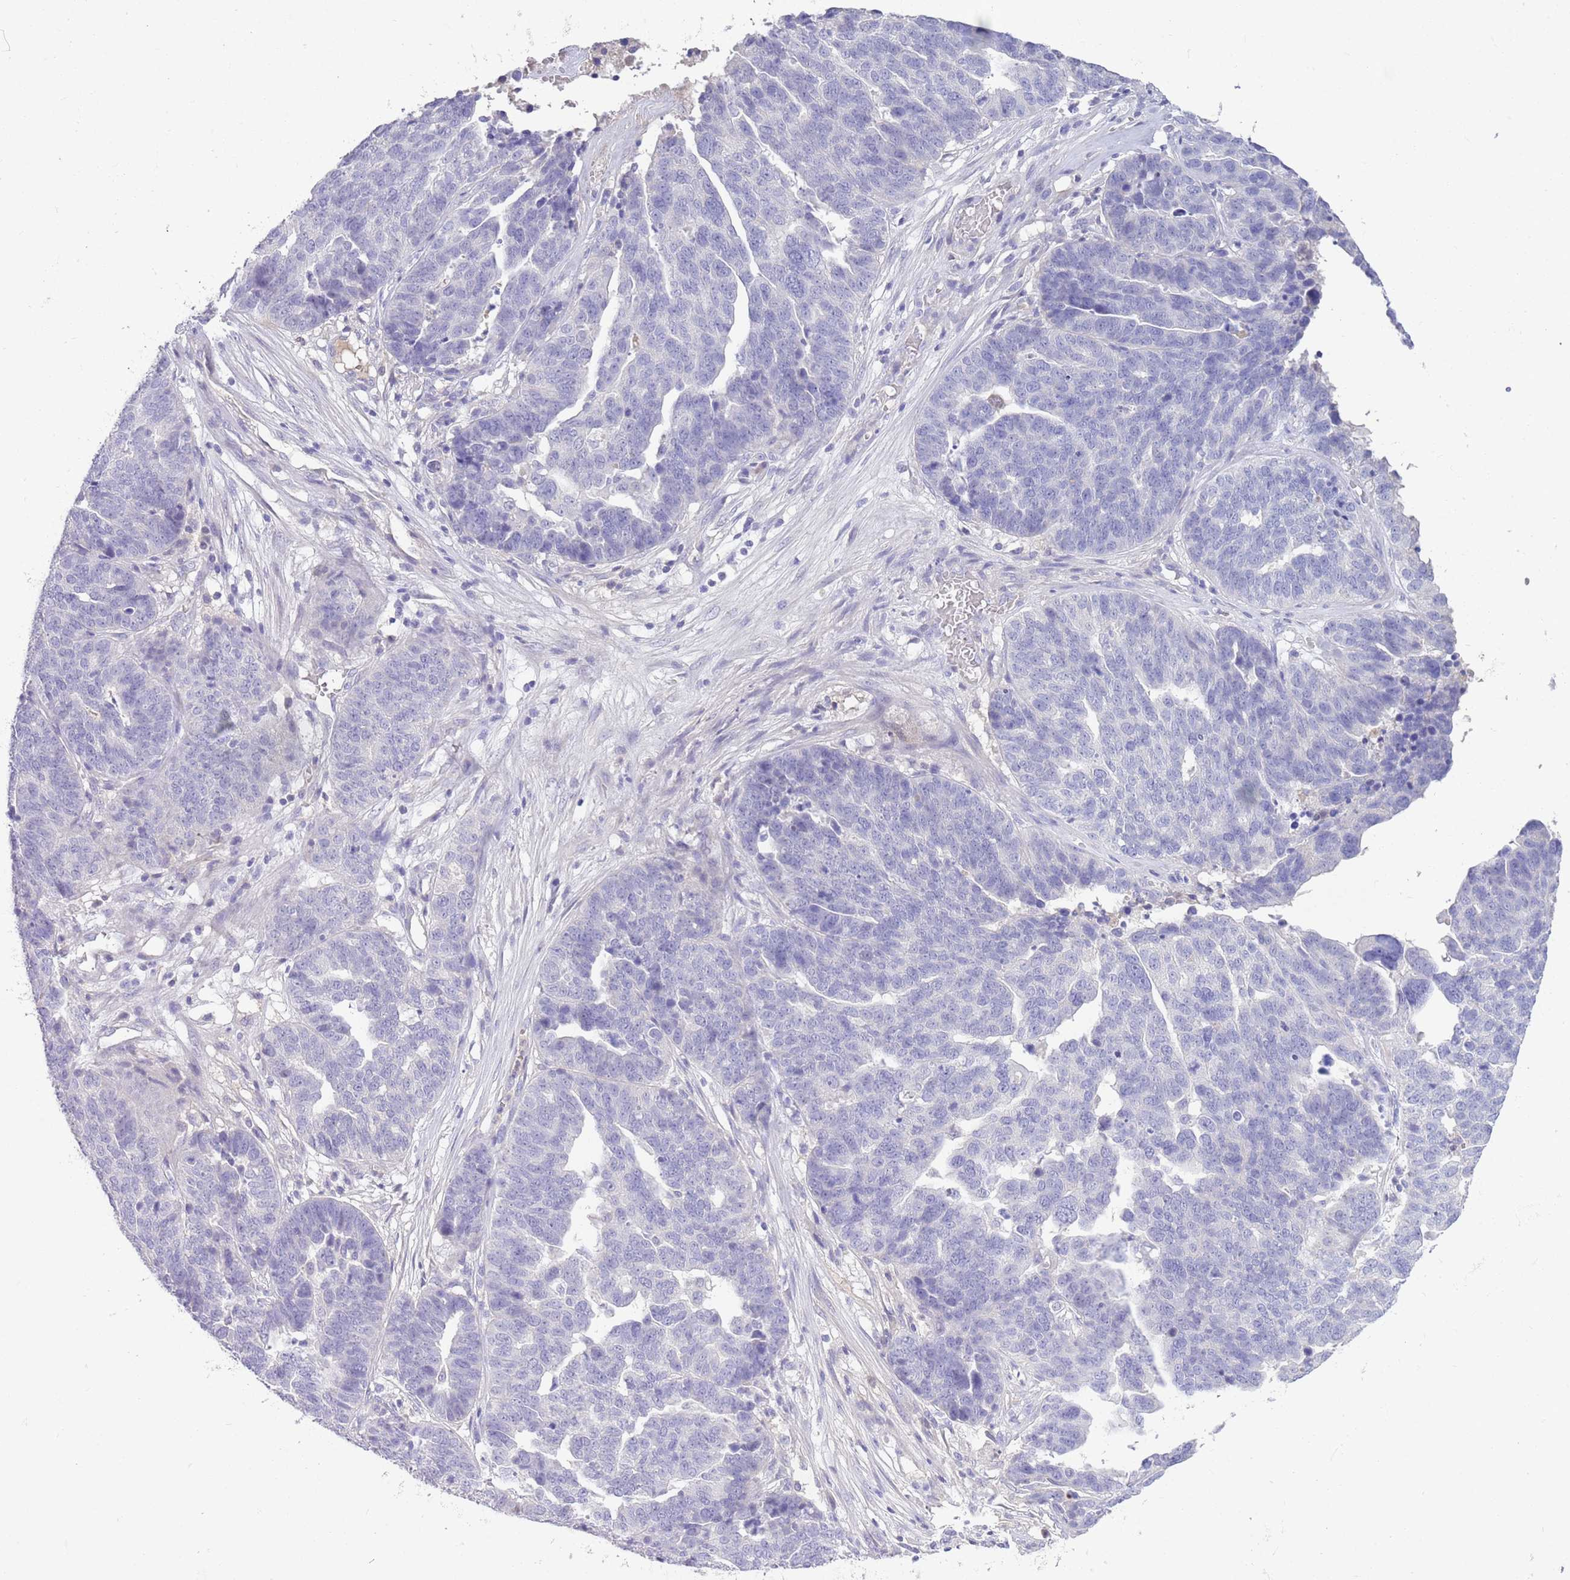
{"staining": {"intensity": "negative", "quantity": "none", "location": "none"}, "tissue": "ovarian cancer", "cell_type": "Tumor cells", "image_type": "cancer", "snomed": [{"axis": "morphology", "description": "Cystadenocarcinoma, serous, NOS"}, {"axis": "topography", "description": "Ovary"}], "caption": "Immunohistochemistry histopathology image of neoplastic tissue: ovarian serous cystadenocarcinoma stained with DAB (3,3'-diaminobenzidine) exhibits no significant protein expression in tumor cells.", "gene": "IGFL4", "patient": {"sex": "female", "age": 59}}